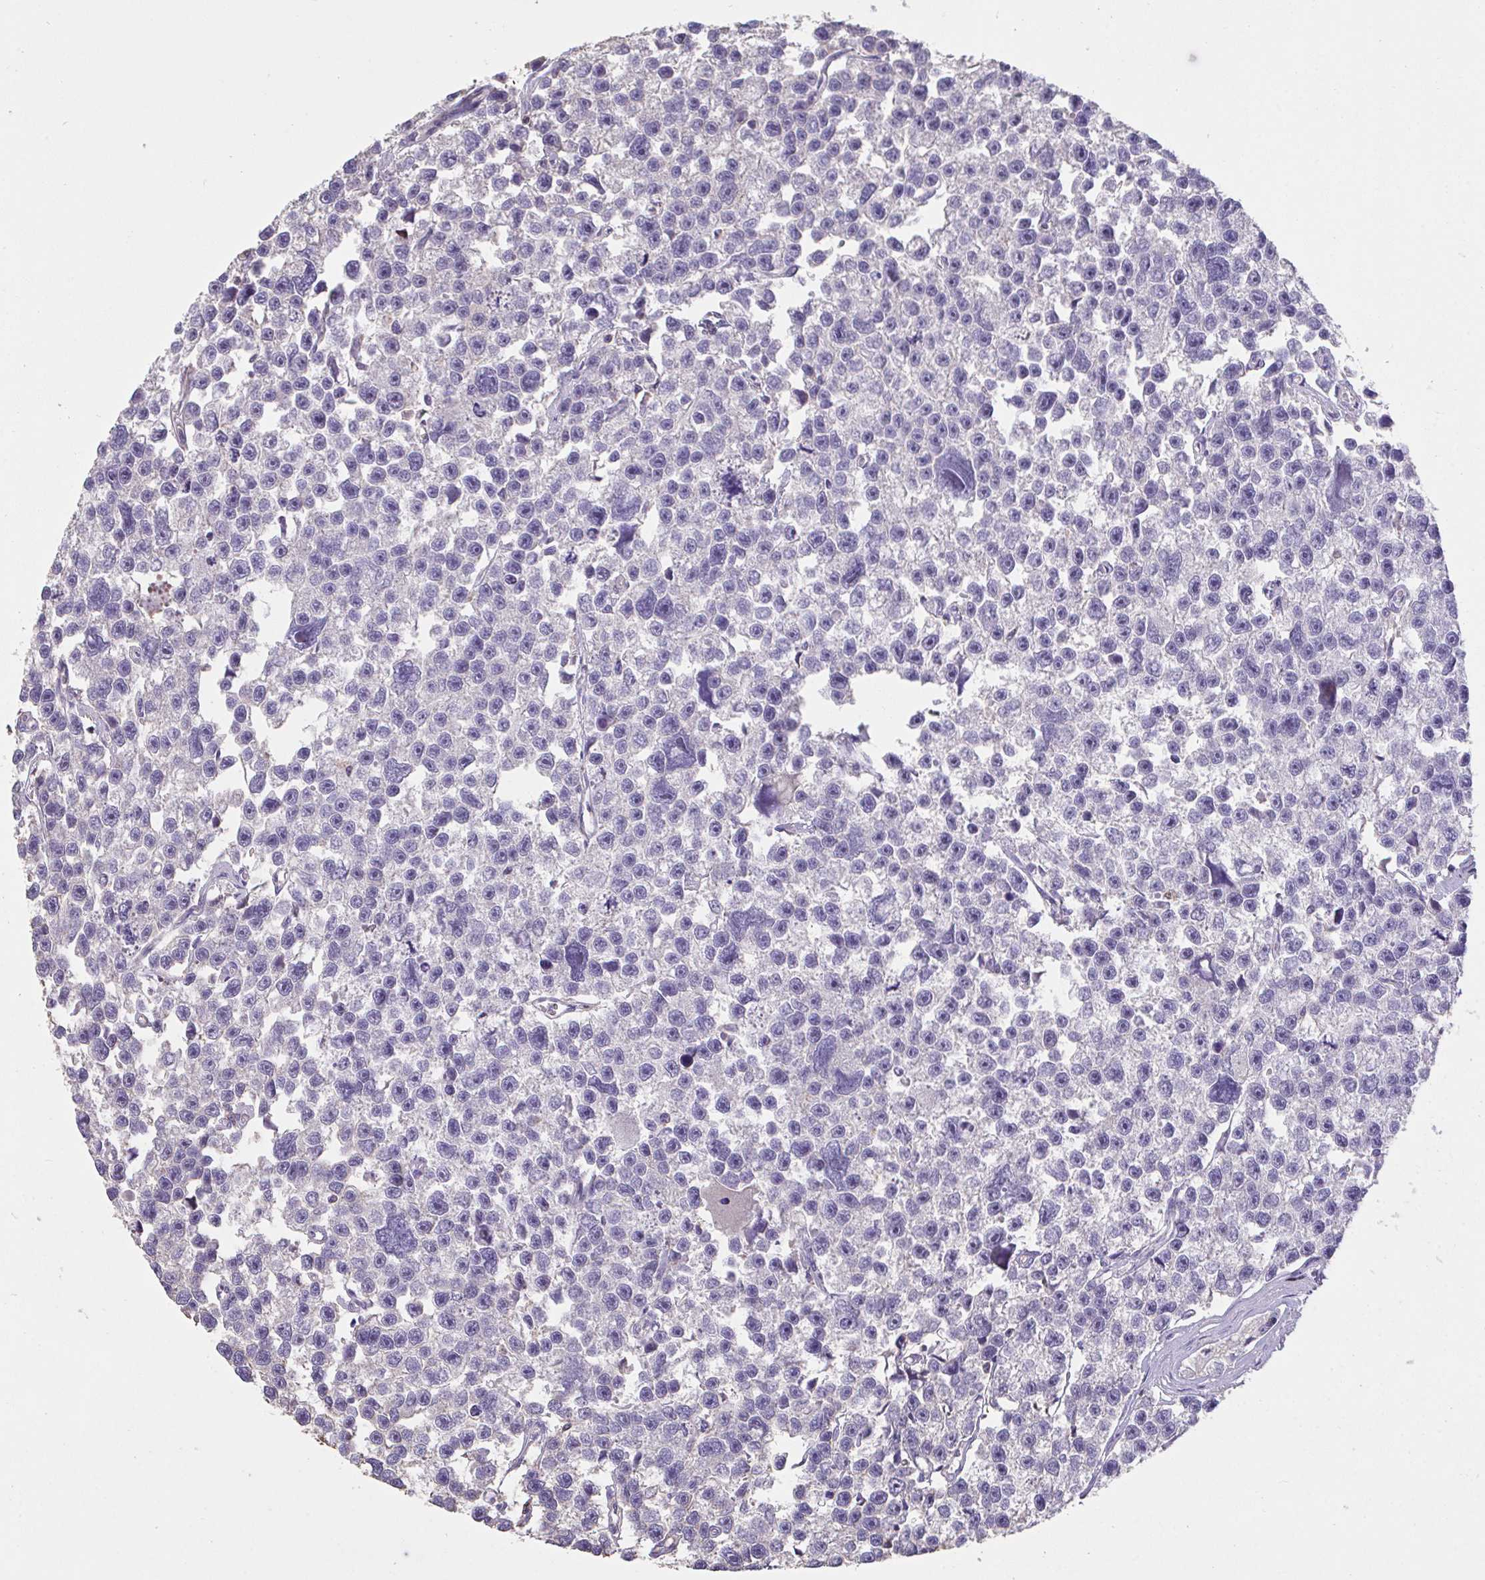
{"staining": {"intensity": "negative", "quantity": "none", "location": "none"}, "tissue": "testis cancer", "cell_type": "Tumor cells", "image_type": "cancer", "snomed": [{"axis": "morphology", "description": "Seminoma, NOS"}, {"axis": "topography", "description": "Testis"}], "caption": "Tumor cells are negative for protein expression in human seminoma (testis).", "gene": "IL23R", "patient": {"sex": "male", "age": 26}}